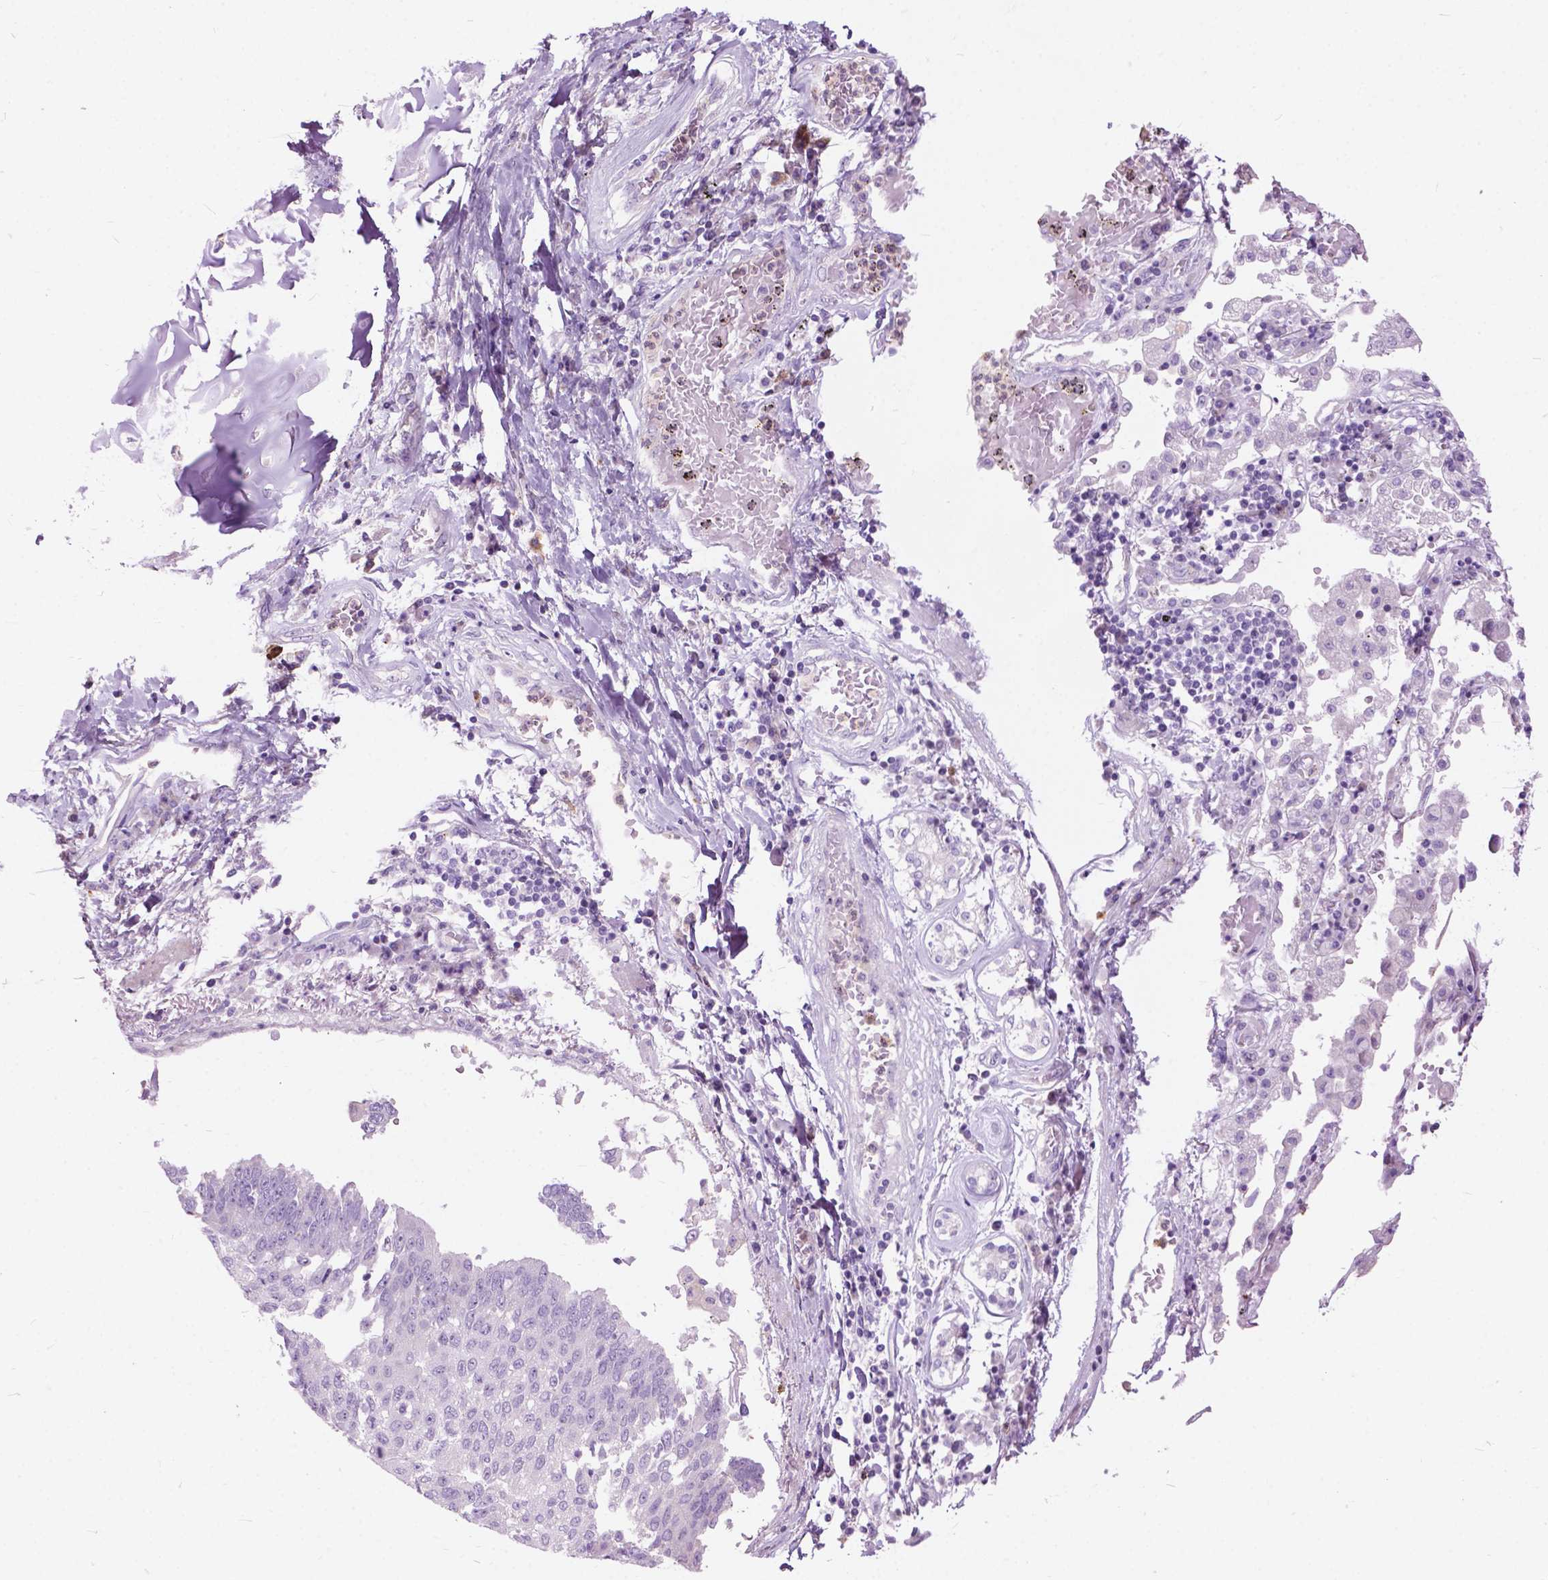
{"staining": {"intensity": "negative", "quantity": "none", "location": "none"}, "tissue": "lung cancer", "cell_type": "Tumor cells", "image_type": "cancer", "snomed": [{"axis": "morphology", "description": "Squamous cell carcinoma, NOS"}, {"axis": "topography", "description": "Lung"}], "caption": "Lung squamous cell carcinoma was stained to show a protein in brown. There is no significant positivity in tumor cells. The staining was performed using DAB to visualize the protein expression in brown, while the nuclei were stained in blue with hematoxylin (Magnification: 20x).", "gene": "PRR35", "patient": {"sex": "male", "age": 73}}